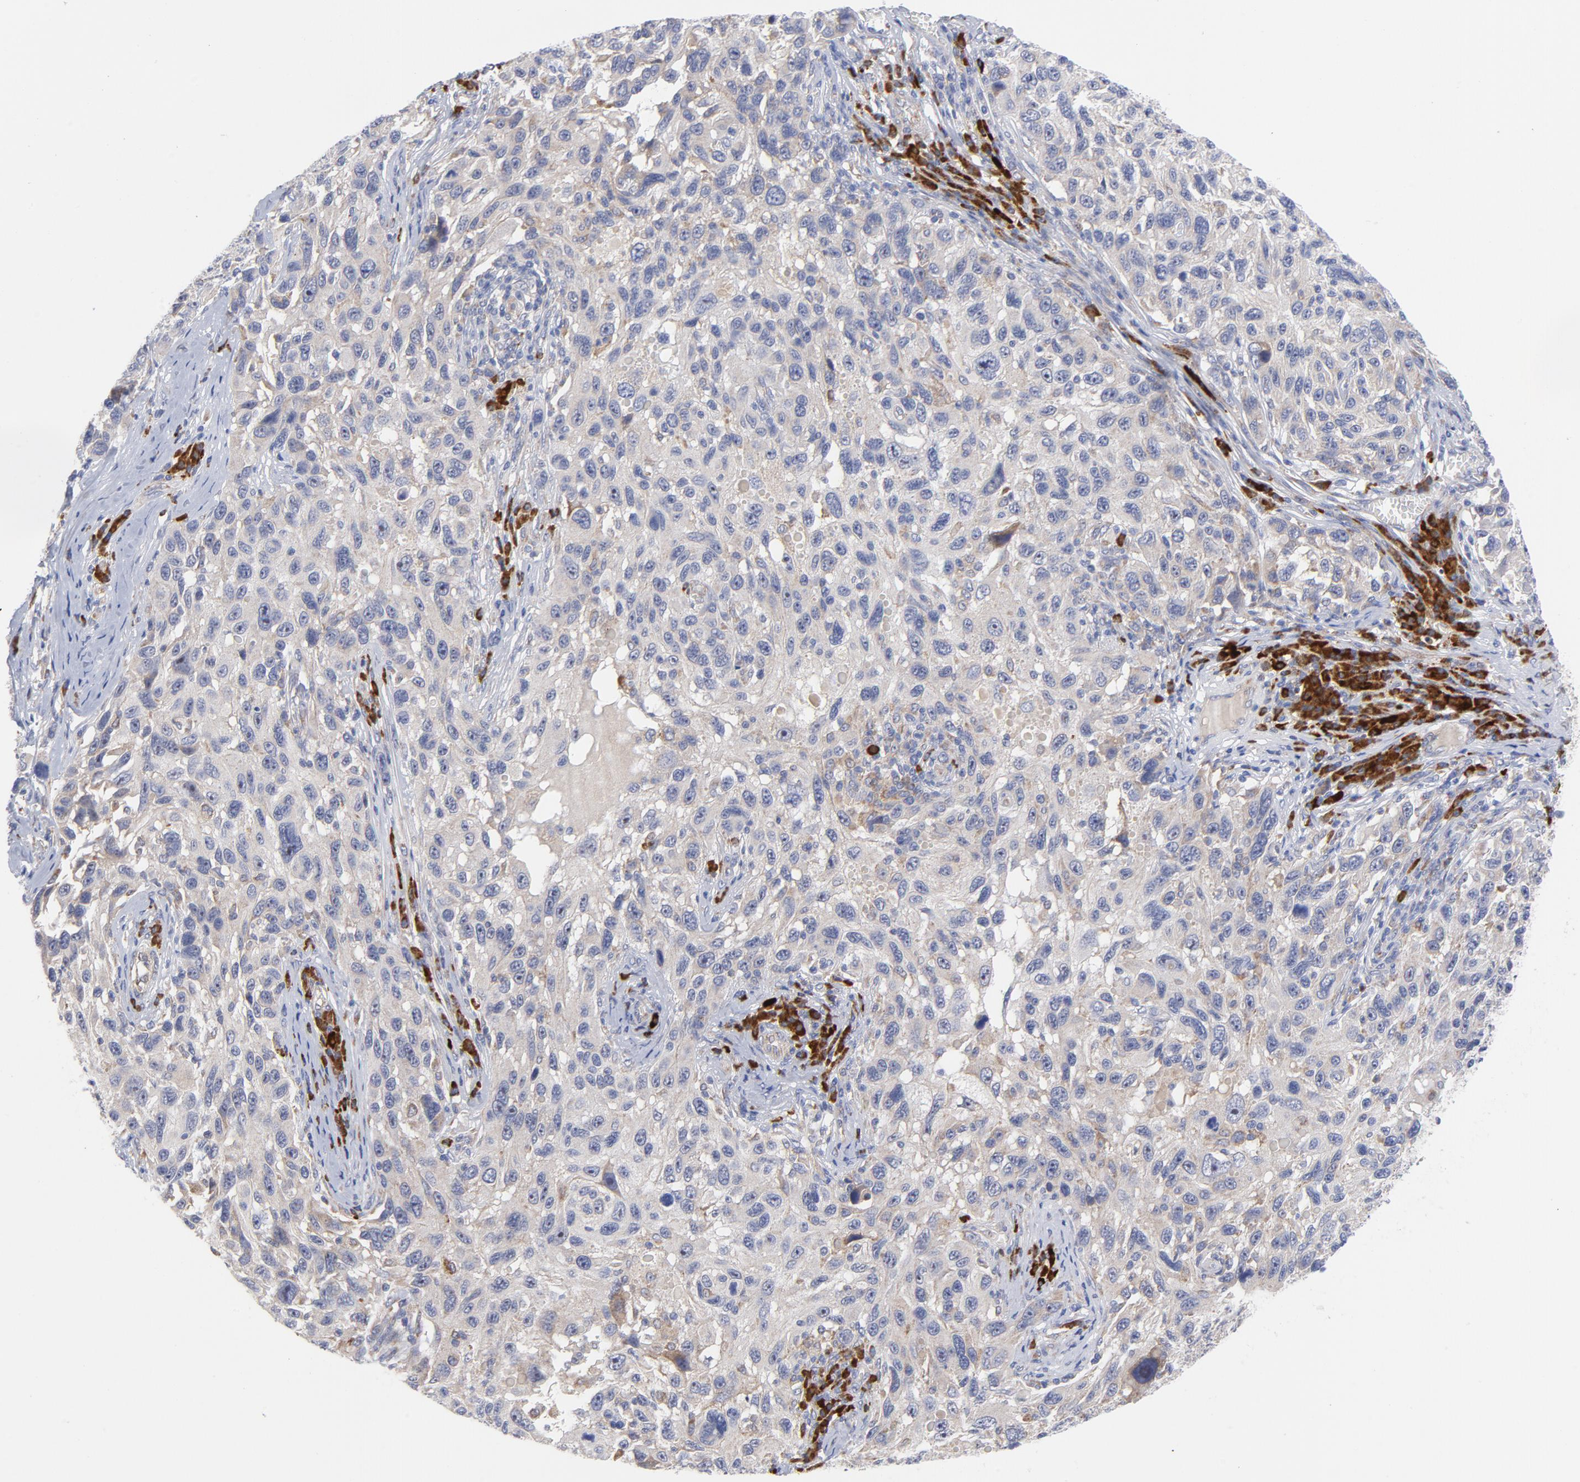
{"staining": {"intensity": "negative", "quantity": "none", "location": "none"}, "tissue": "melanoma", "cell_type": "Tumor cells", "image_type": "cancer", "snomed": [{"axis": "morphology", "description": "Malignant melanoma, NOS"}, {"axis": "topography", "description": "Skin"}], "caption": "A high-resolution micrograph shows immunohistochemistry (IHC) staining of malignant melanoma, which reveals no significant expression in tumor cells.", "gene": "RAPGEF3", "patient": {"sex": "male", "age": 53}}